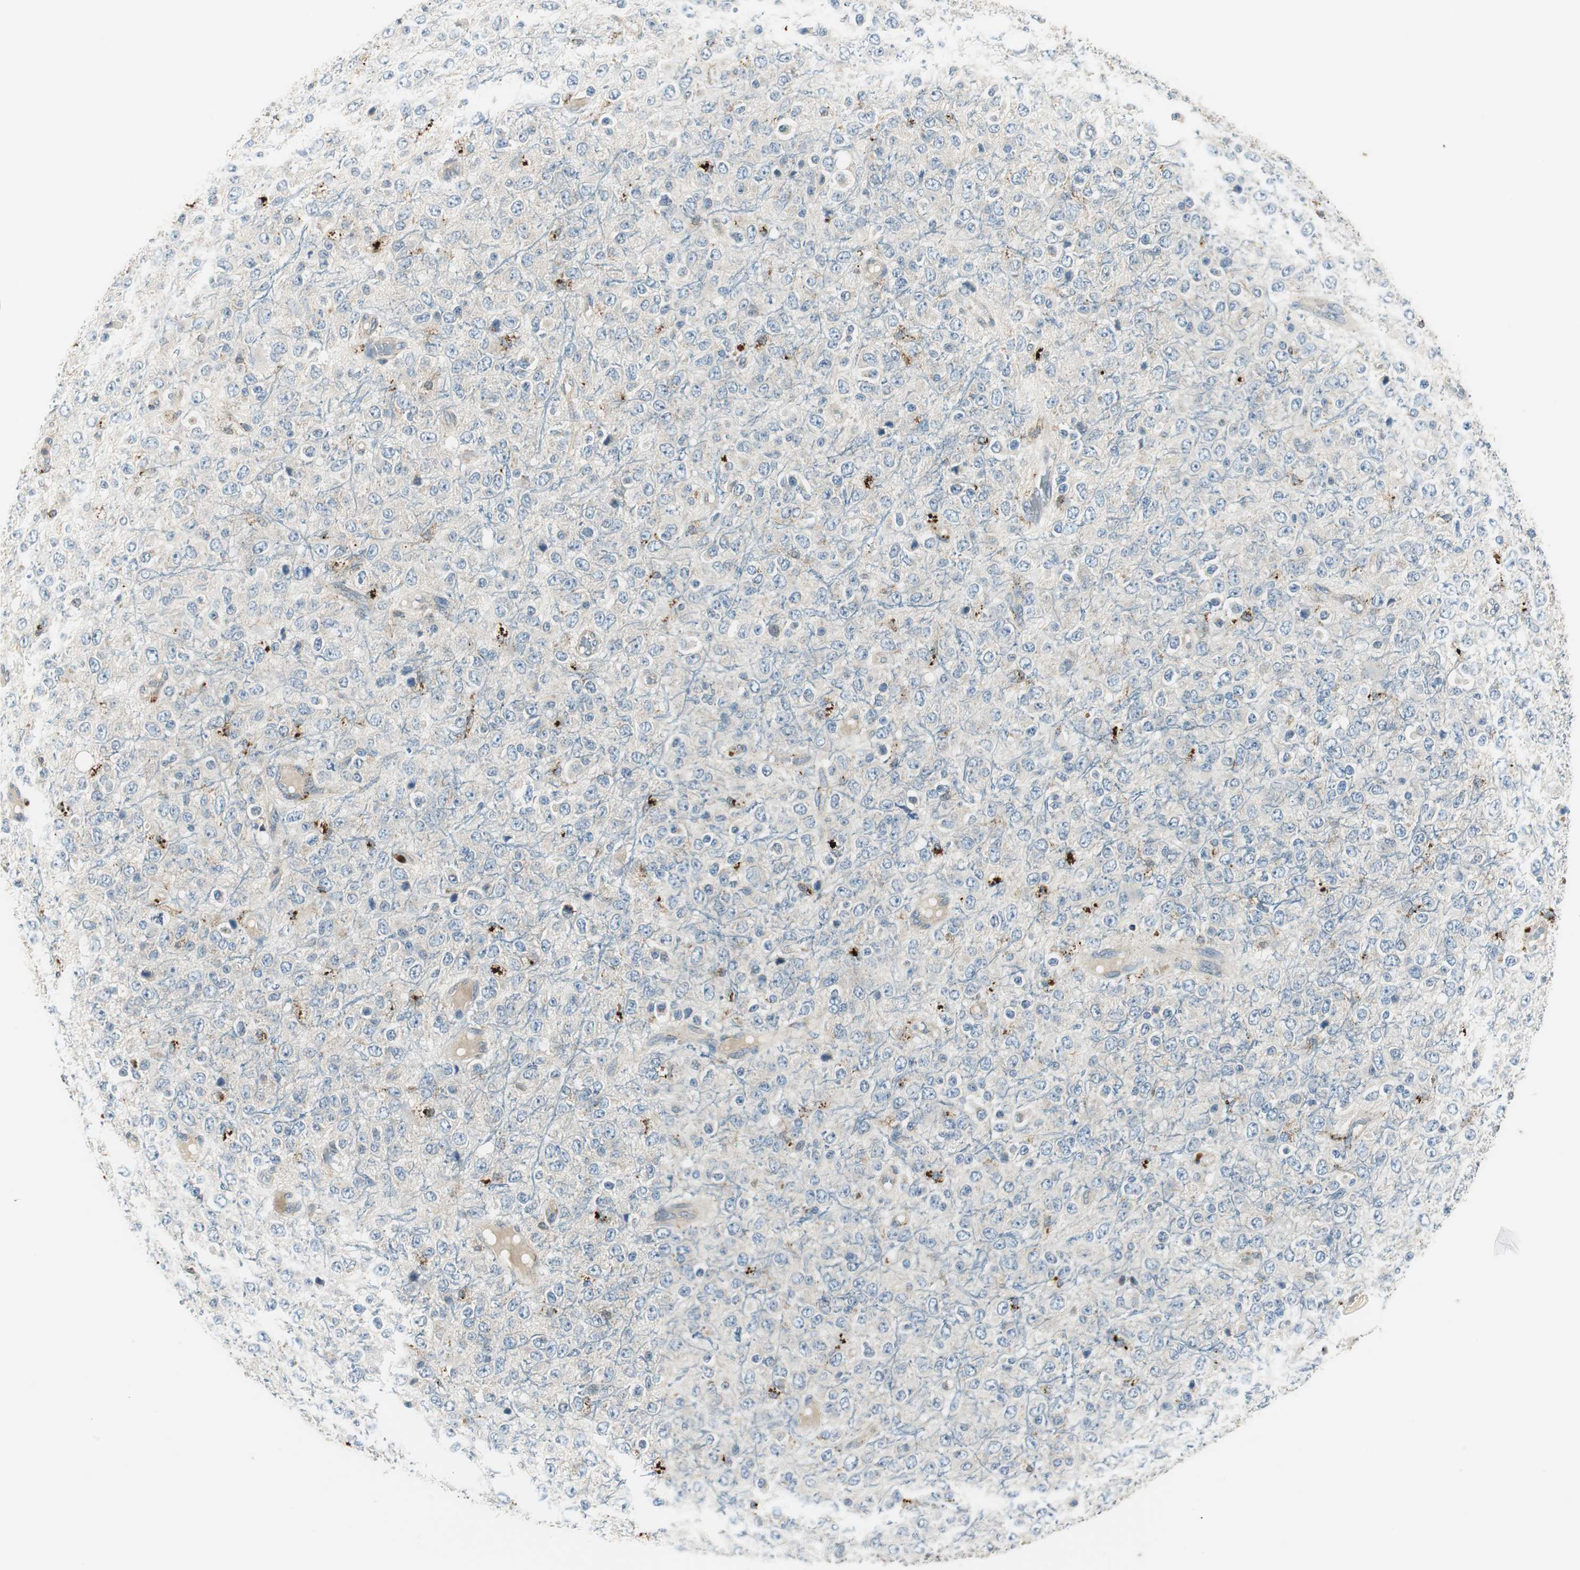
{"staining": {"intensity": "weak", "quantity": "<25%", "location": "cytoplasmic/membranous"}, "tissue": "glioma", "cell_type": "Tumor cells", "image_type": "cancer", "snomed": [{"axis": "morphology", "description": "Glioma, malignant, High grade"}, {"axis": "topography", "description": "pancreas cauda"}], "caption": "Tumor cells show no significant positivity in glioma.", "gene": "NCK1", "patient": {"sex": "male", "age": 60}}